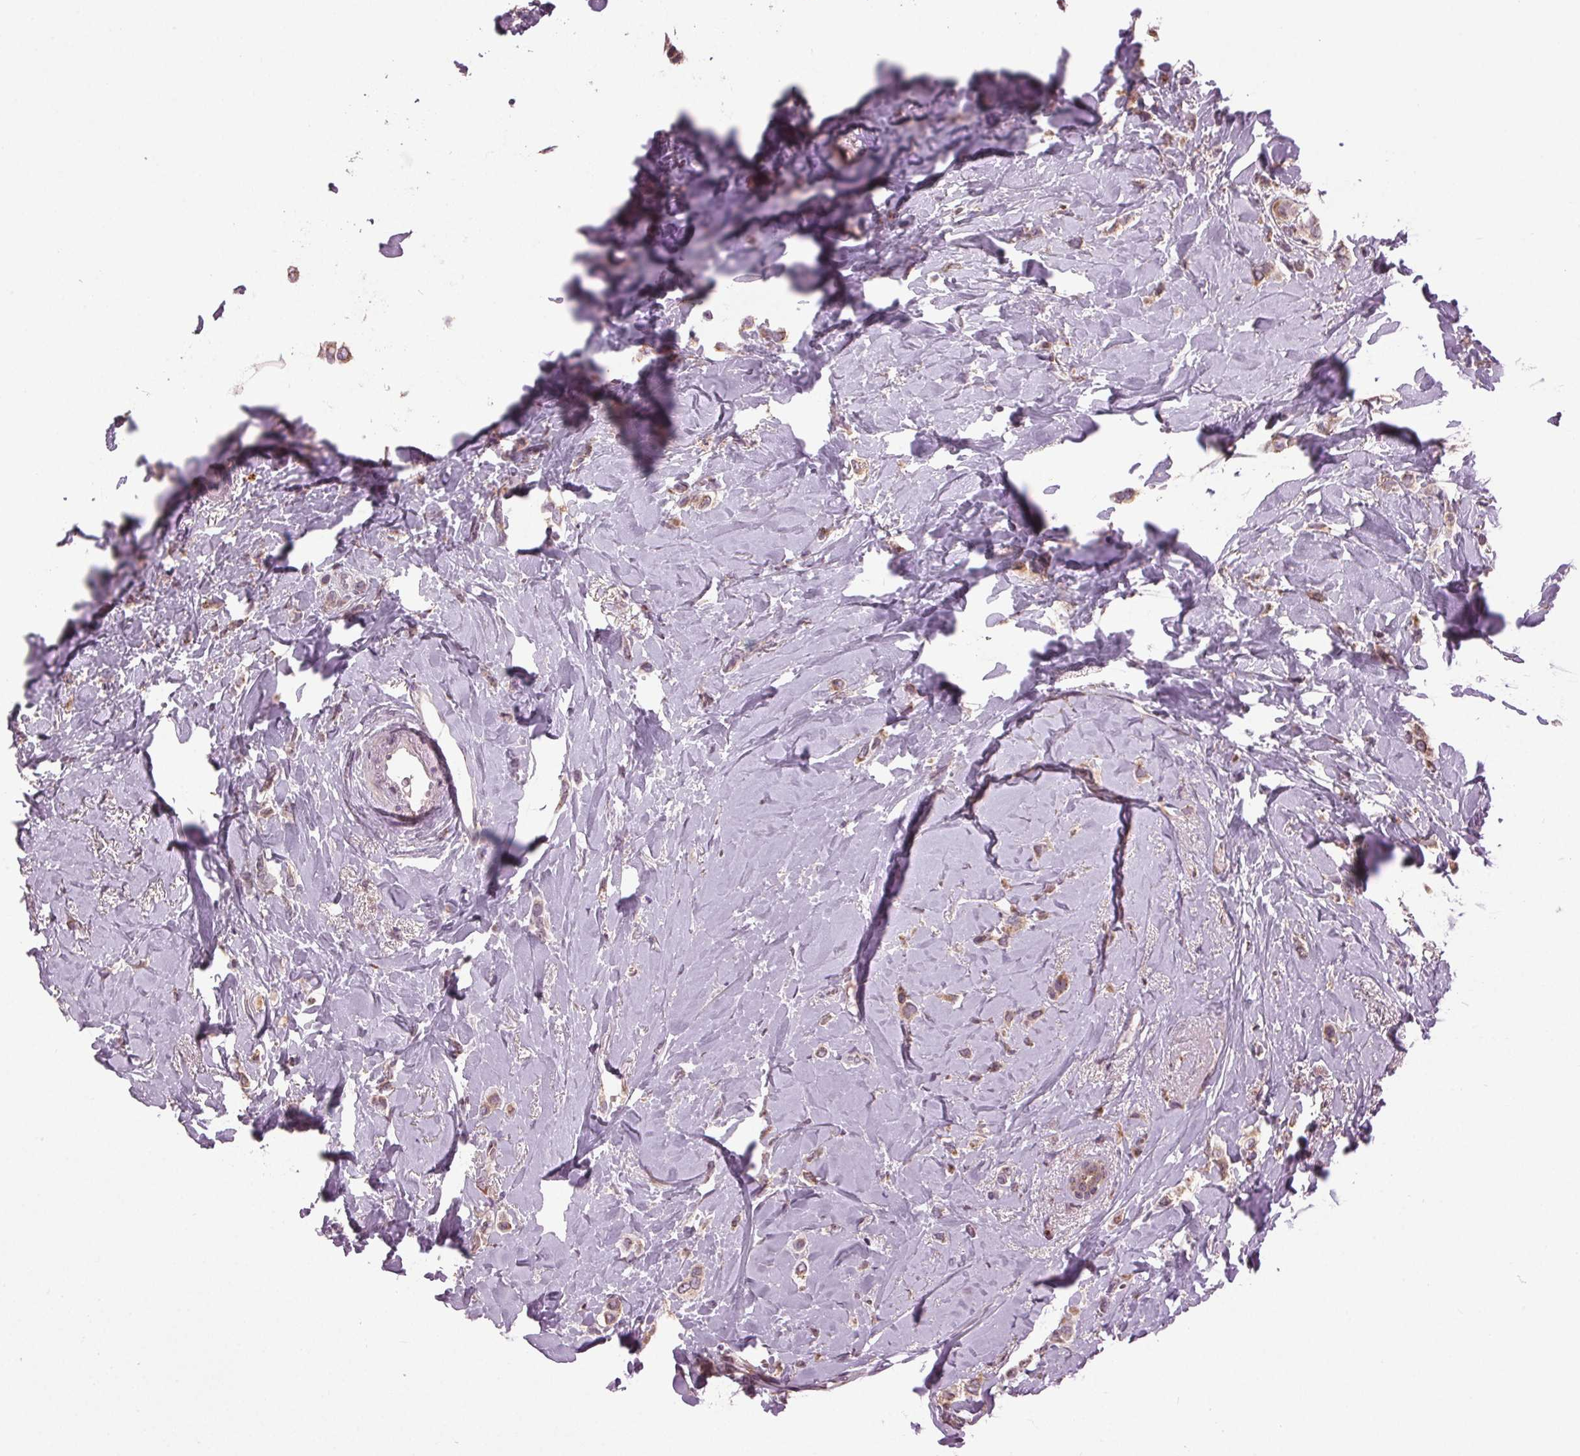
{"staining": {"intensity": "weak", "quantity": "25%-75%", "location": "cytoplasmic/membranous"}, "tissue": "breast cancer", "cell_type": "Tumor cells", "image_type": "cancer", "snomed": [{"axis": "morphology", "description": "Lobular carcinoma"}, {"axis": "topography", "description": "Breast"}], "caption": "Immunohistochemical staining of human lobular carcinoma (breast) displays weak cytoplasmic/membranous protein staining in about 25%-75% of tumor cells. Using DAB (3,3'-diaminobenzidine) (brown) and hematoxylin (blue) stains, captured at high magnification using brightfield microscopy.", "gene": "BSDC1", "patient": {"sex": "female", "age": 66}}